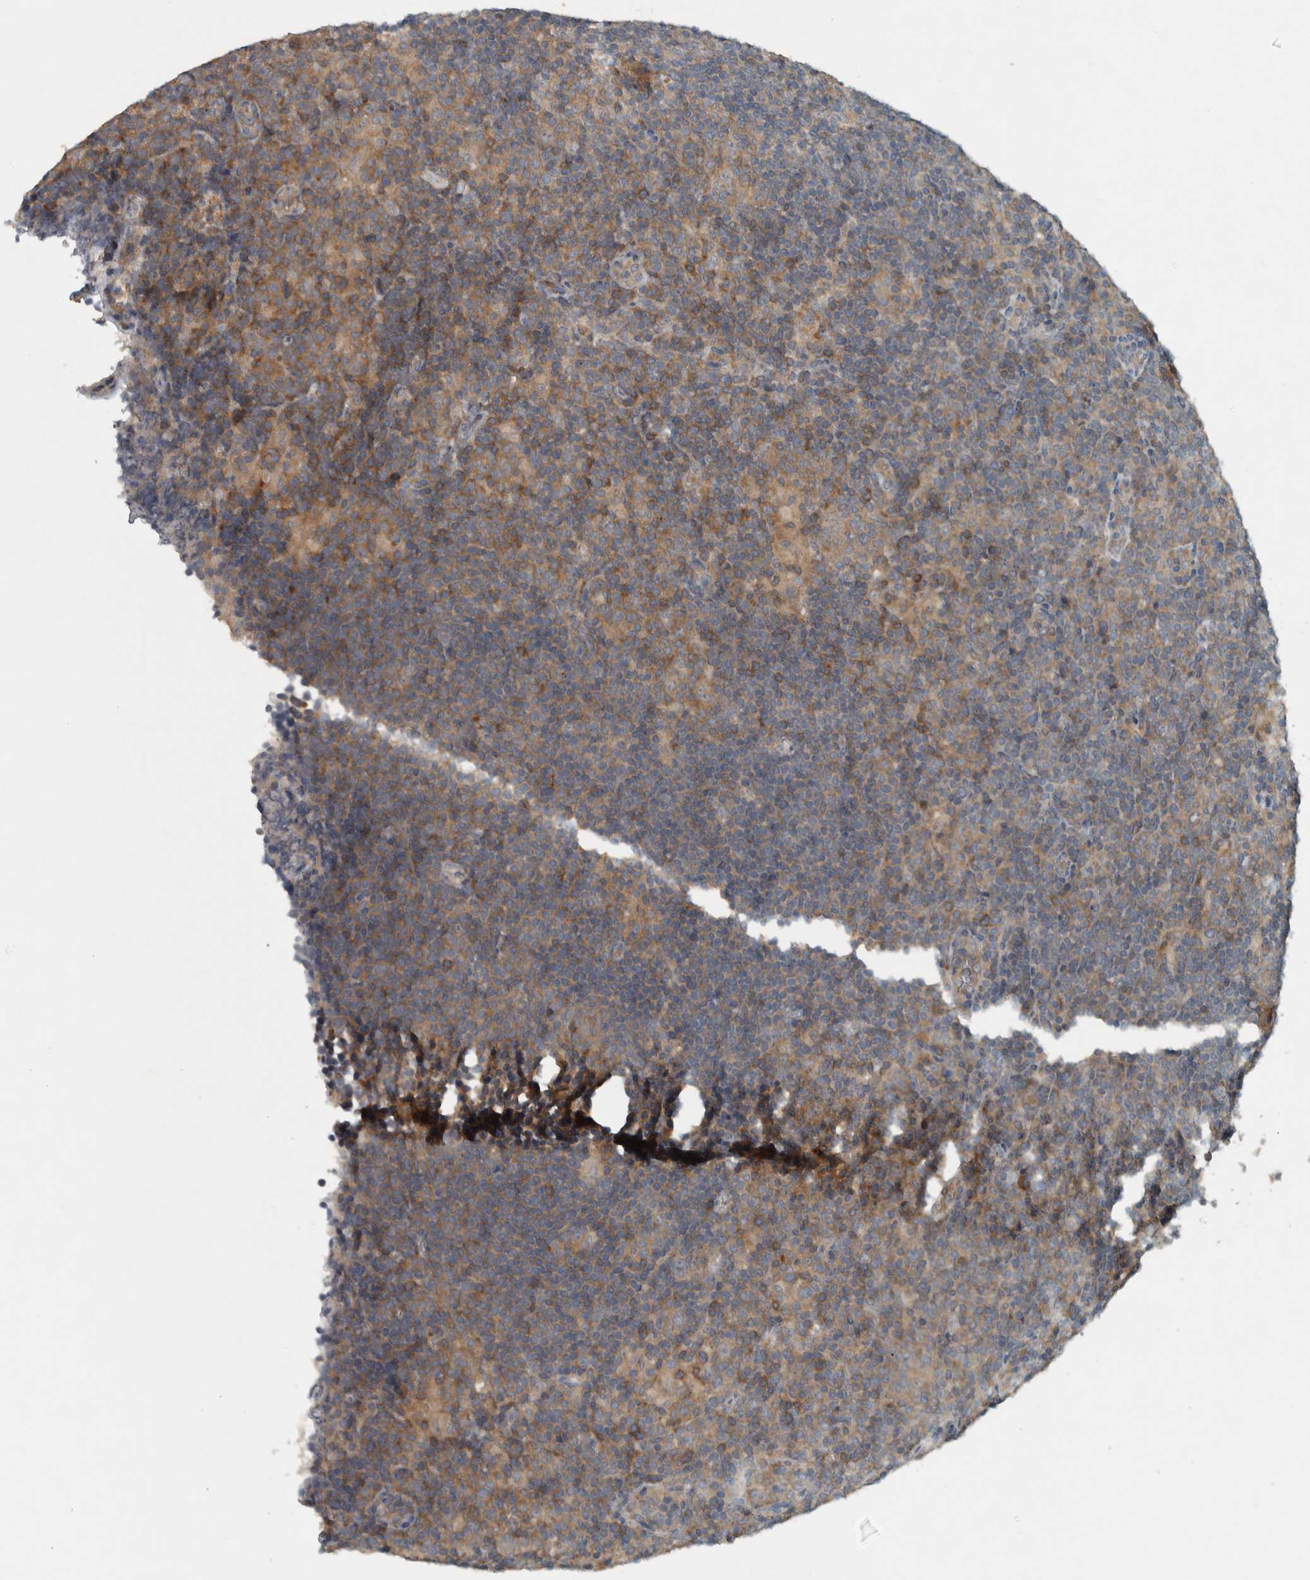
{"staining": {"intensity": "weak", "quantity": "25%-75%", "location": "cytoplasmic/membranous"}, "tissue": "lymphoma", "cell_type": "Tumor cells", "image_type": "cancer", "snomed": [{"axis": "morphology", "description": "Hodgkin's disease, NOS"}, {"axis": "topography", "description": "Lymph node"}], "caption": "Protein expression analysis of human lymphoma reveals weak cytoplasmic/membranous staining in approximately 25%-75% of tumor cells. (brown staining indicates protein expression, while blue staining denotes nuclei).", "gene": "CLCN2", "patient": {"sex": "female", "age": 57}}